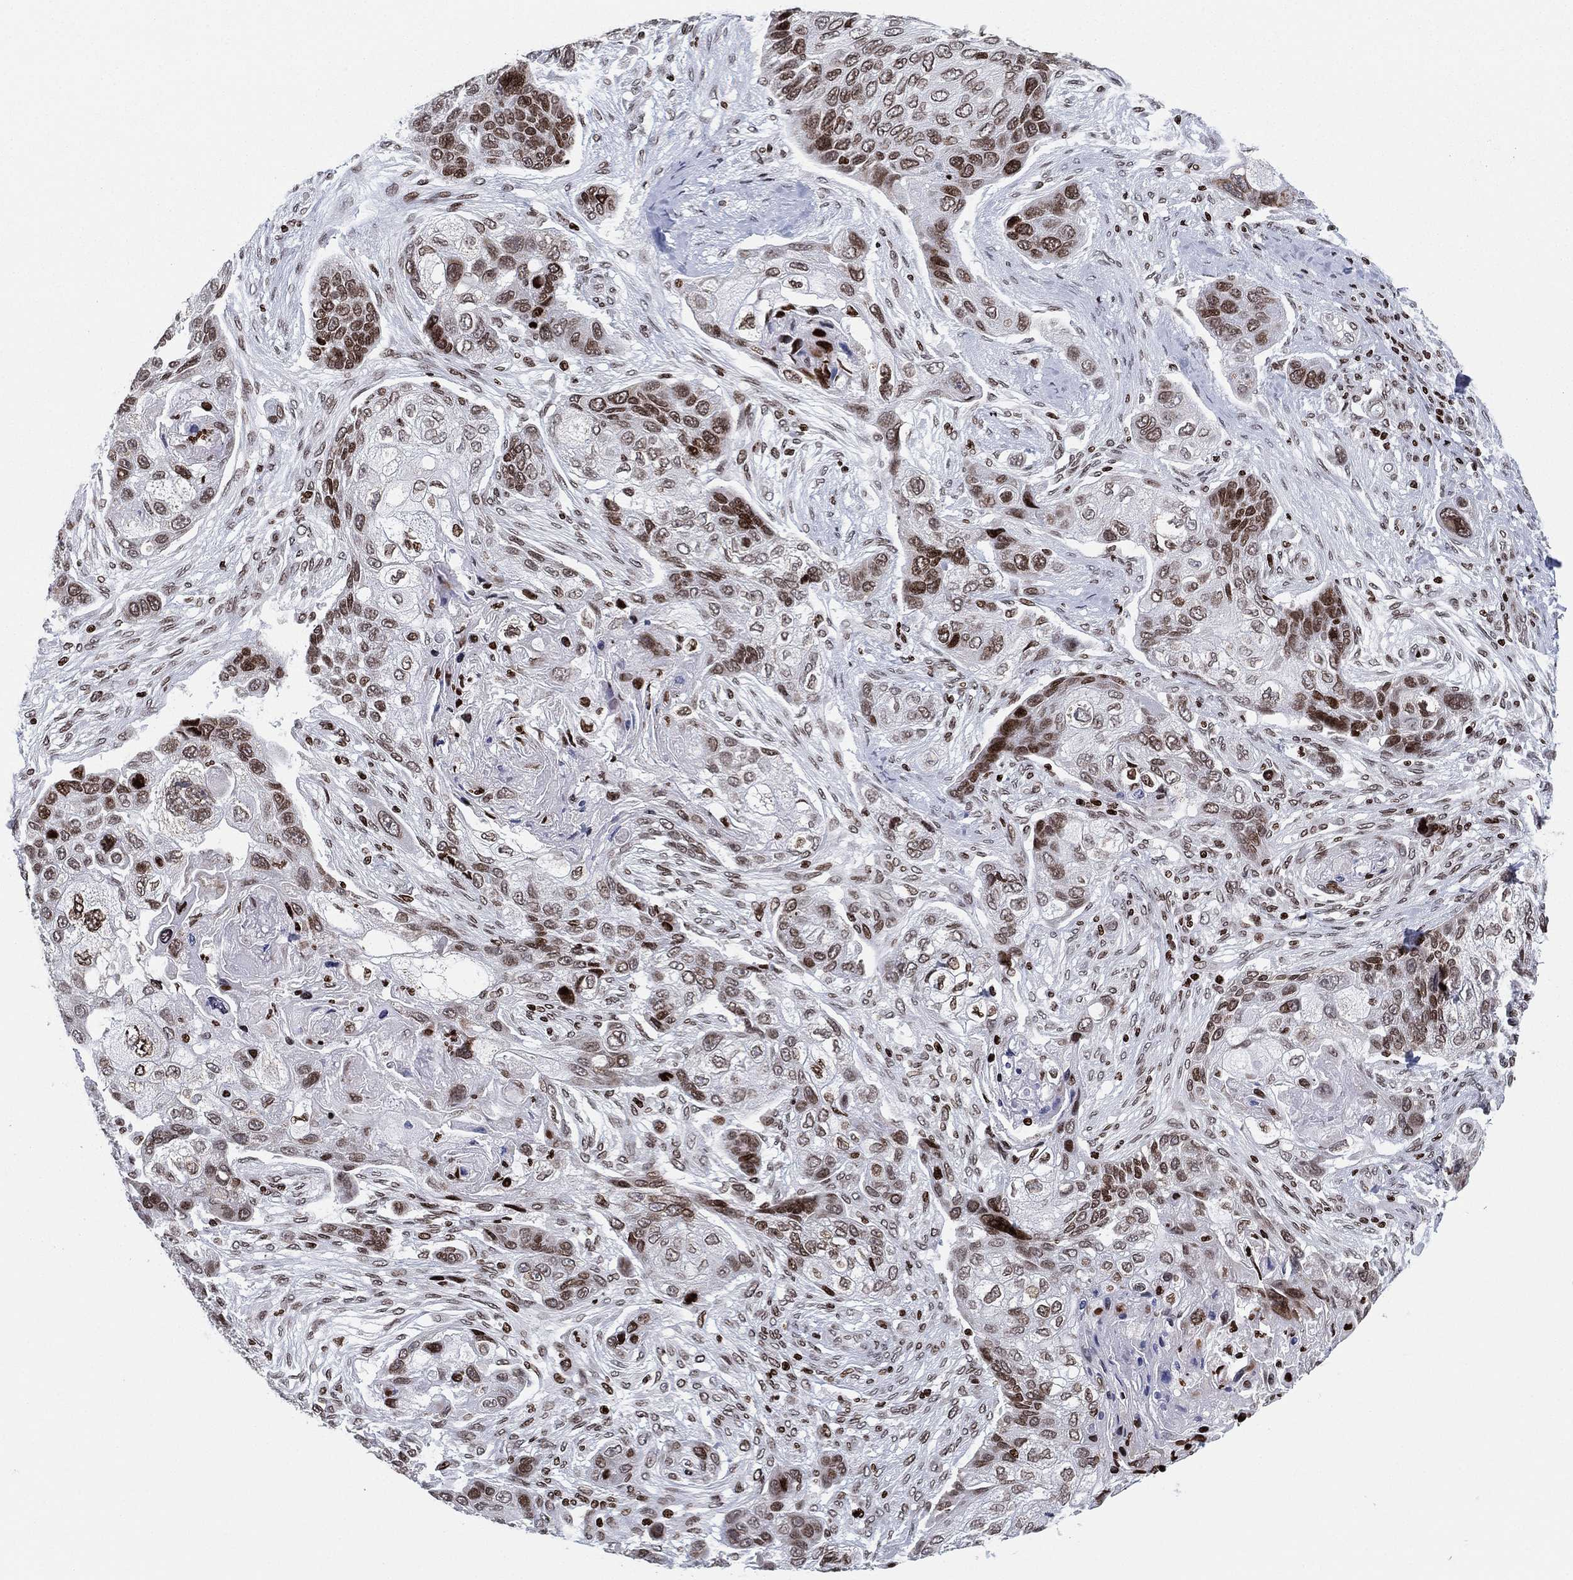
{"staining": {"intensity": "moderate", "quantity": "<25%", "location": "nuclear"}, "tissue": "lung cancer", "cell_type": "Tumor cells", "image_type": "cancer", "snomed": [{"axis": "morphology", "description": "Squamous cell carcinoma, NOS"}, {"axis": "topography", "description": "Lung"}], "caption": "Brown immunohistochemical staining in lung squamous cell carcinoma displays moderate nuclear expression in about <25% of tumor cells.", "gene": "MFSD14A", "patient": {"sex": "male", "age": 69}}